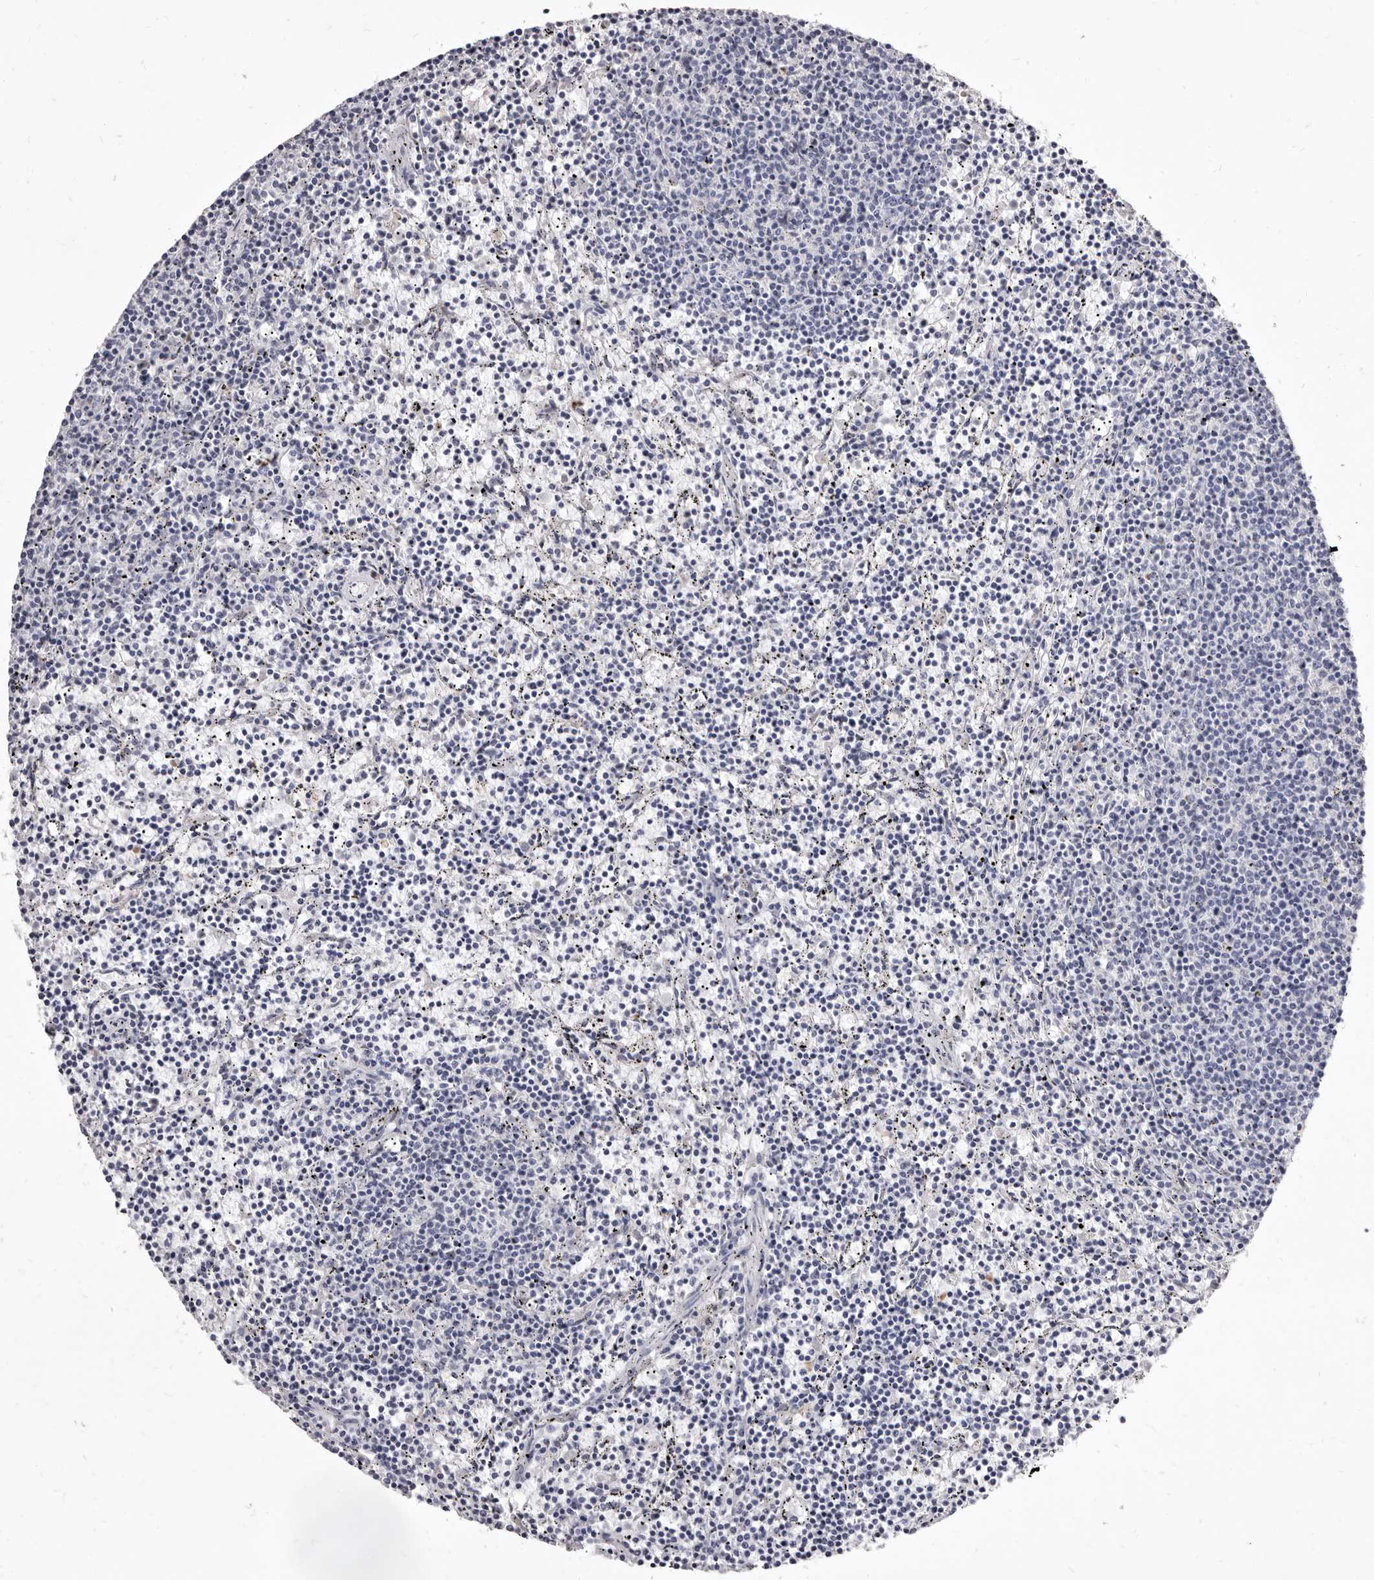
{"staining": {"intensity": "negative", "quantity": "none", "location": "none"}, "tissue": "lymphoma", "cell_type": "Tumor cells", "image_type": "cancer", "snomed": [{"axis": "morphology", "description": "Malignant lymphoma, non-Hodgkin's type, Low grade"}, {"axis": "topography", "description": "Spleen"}], "caption": "Human lymphoma stained for a protein using immunohistochemistry displays no staining in tumor cells.", "gene": "CYP2E1", "patient": {"sex": "female", "age": 50}}